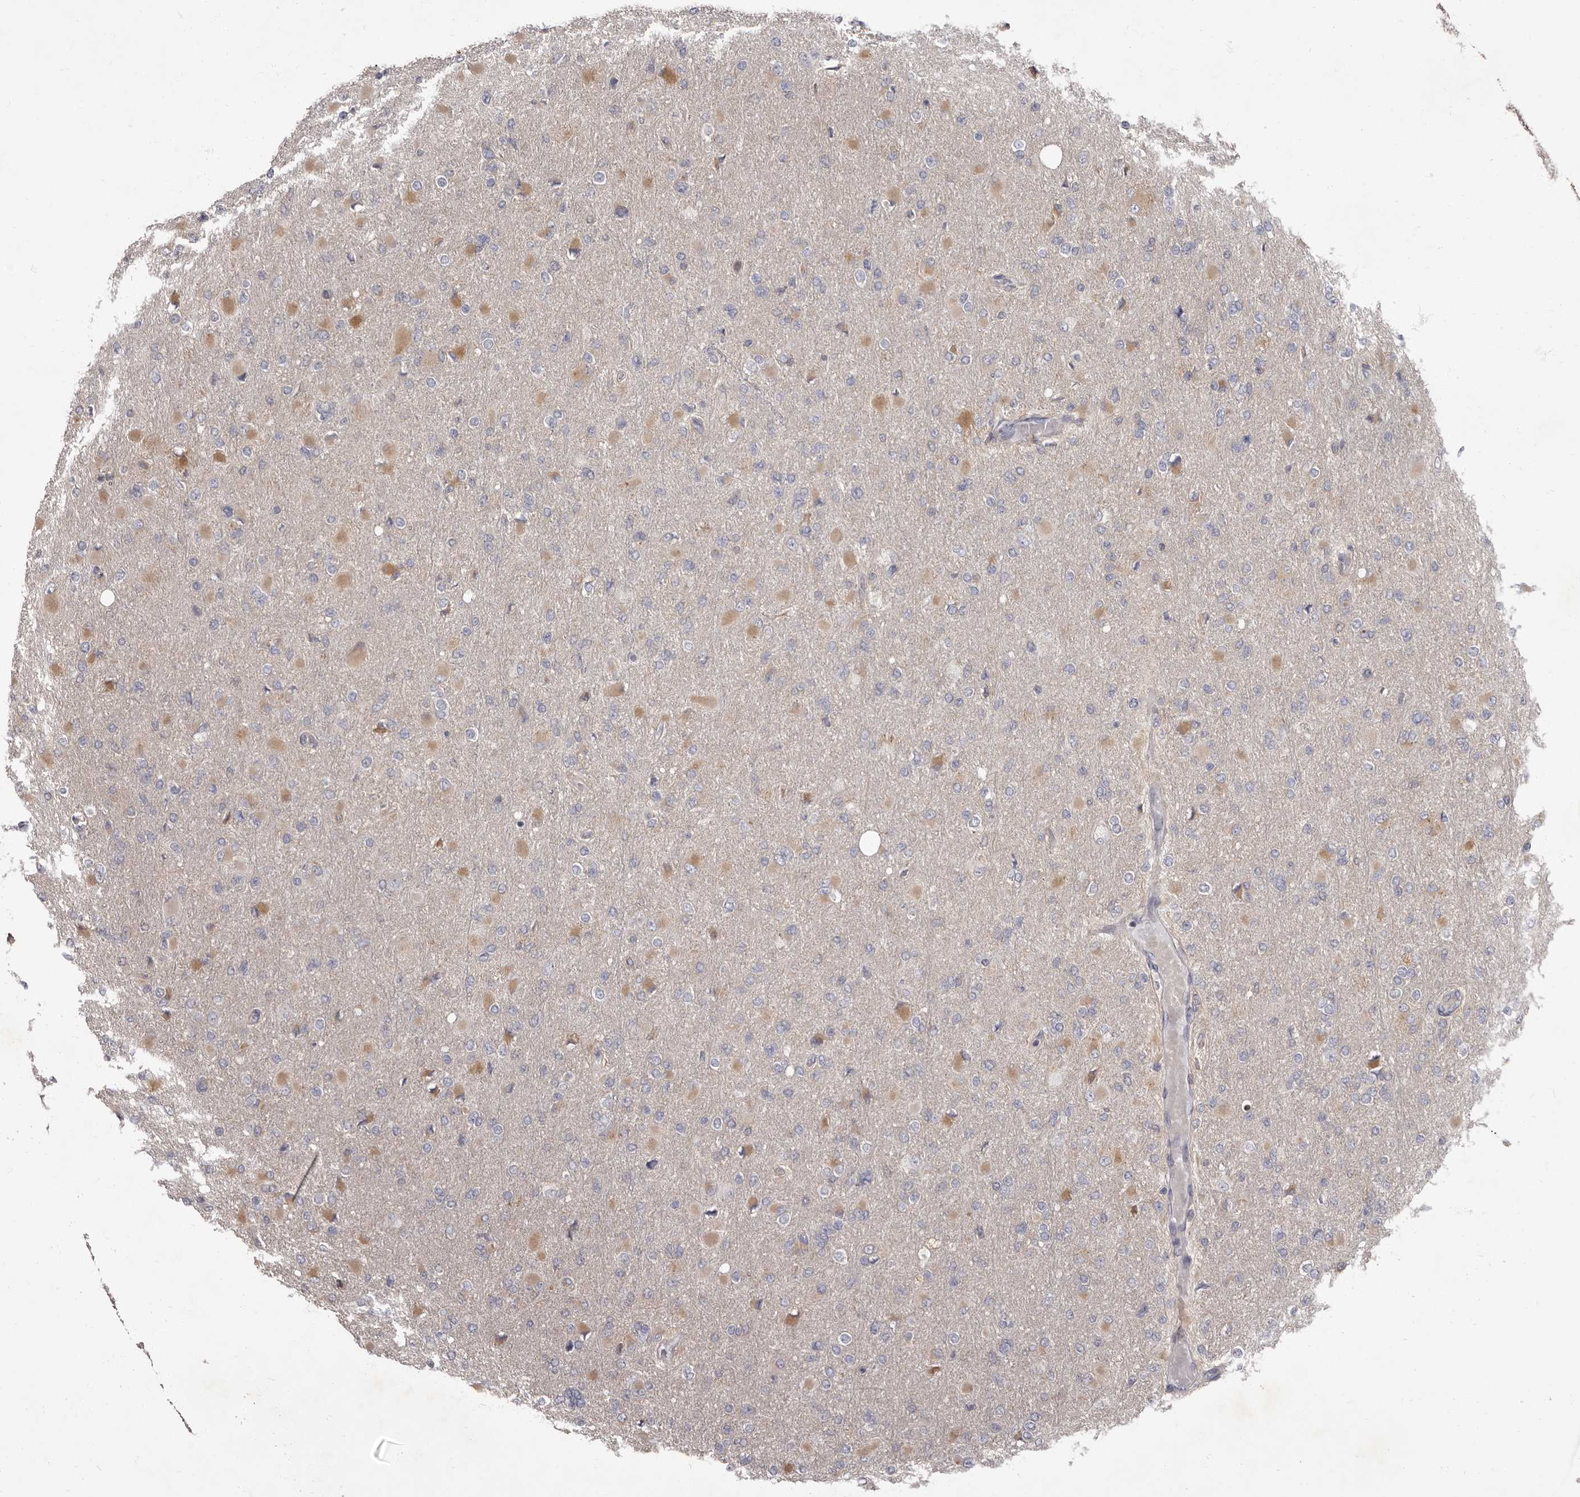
{"staining": {"intensity": "negative", "quantity": "none", "location": "none"}, "tissue": "glioma", "cell_type": "Tumor cells", "image_type": "cancer", "snomed": [{"axis": "morphology", "description": "Glioma, malignant, High grade"}, {"axis": "topography", "description": "Cerebral cortex"}], "caption": "Human glioma stained for a protein using IHC reveals no staining in tumor cells.", "gene": "APEH", "patient": {"sex": "female", "age": 36}}